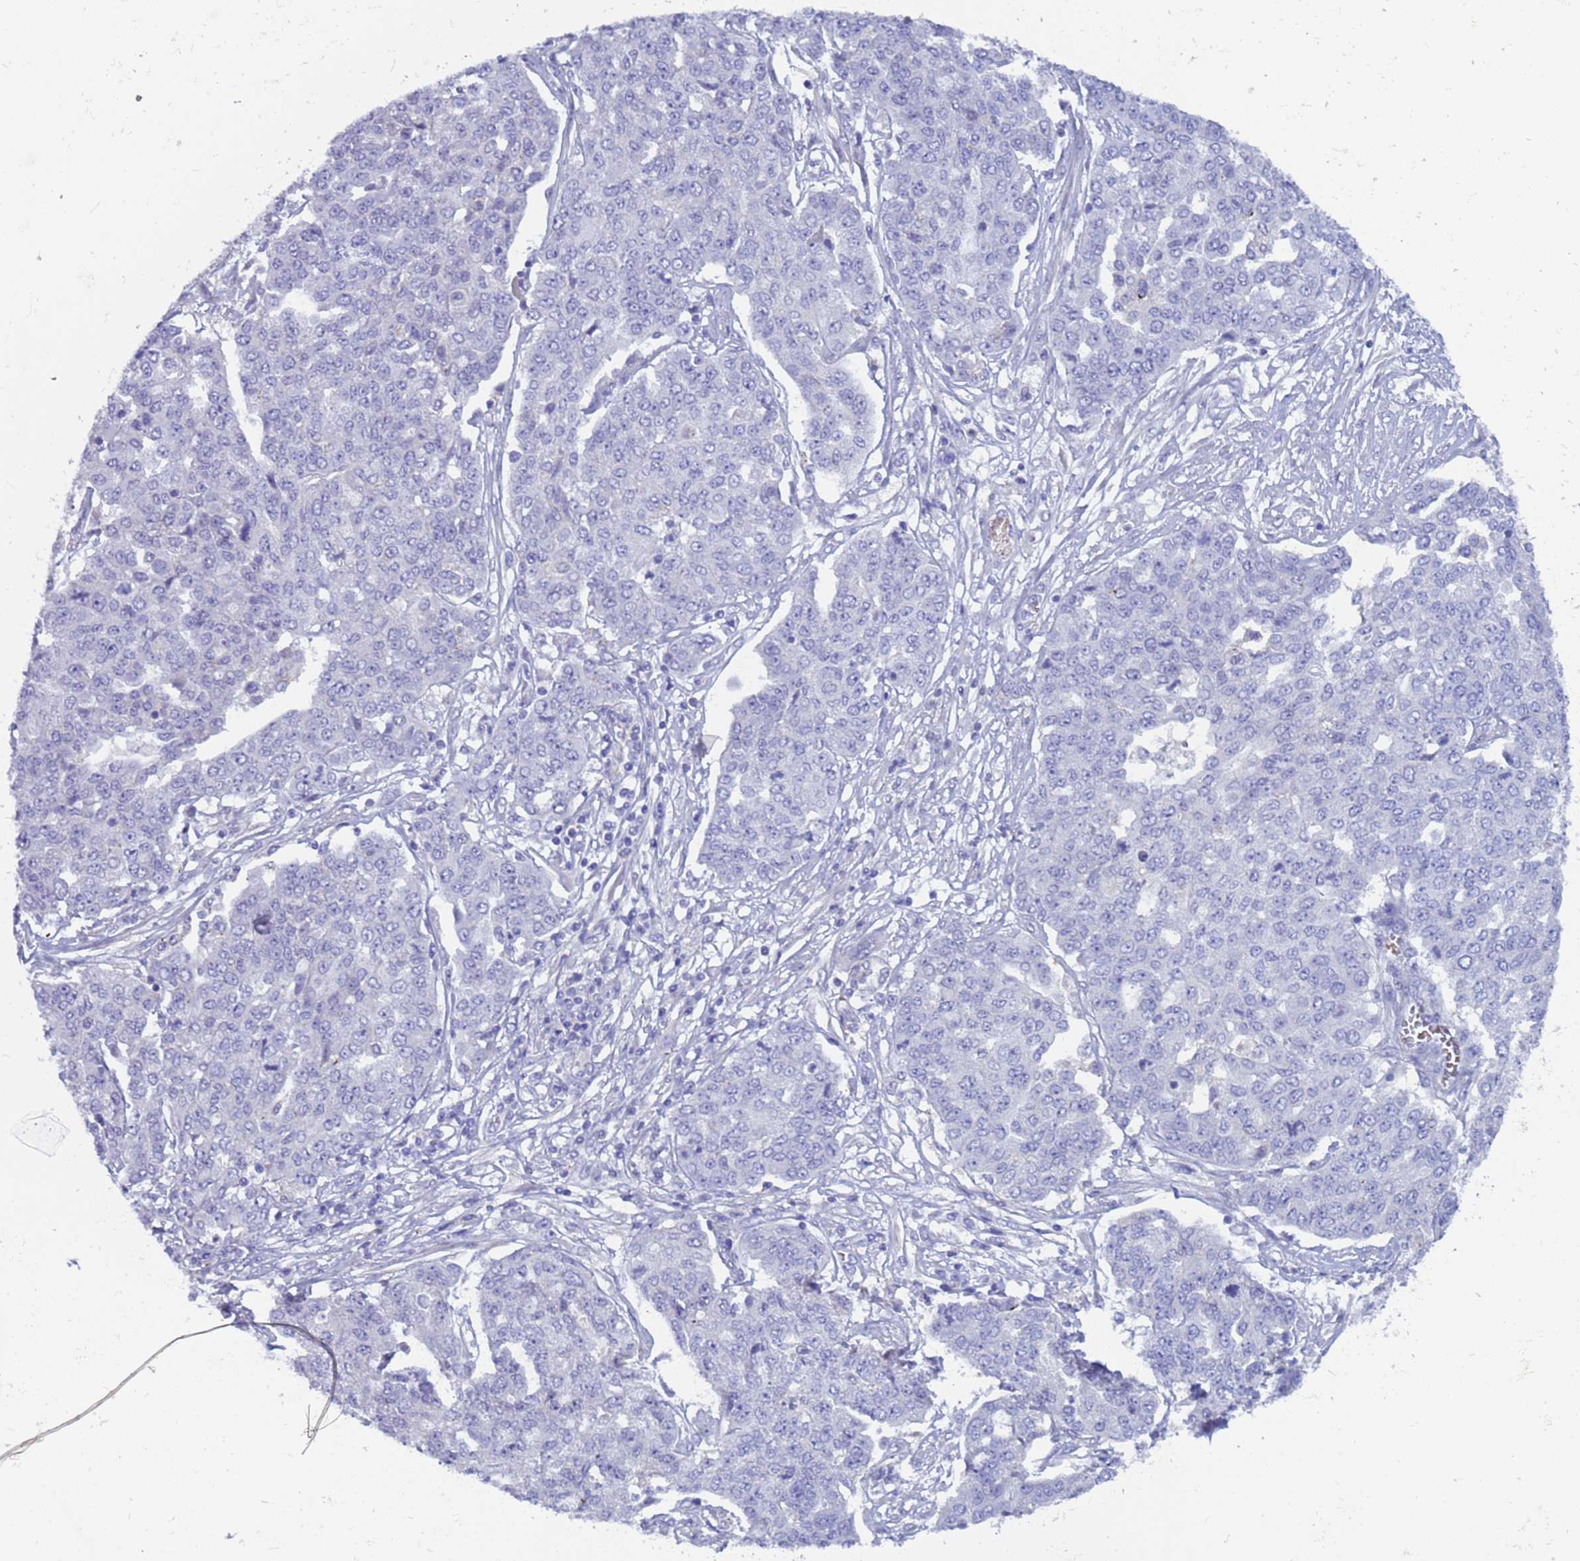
{"staining": {"intensity": "negative", "quantity": "none", "location": "none"}, "tissue": "ovarian cancer", "cell_type": "Tumor cells", "image_type": "cancer", "snomed": [{"axis": "morphology", "description": "Cystadenocarcinoma, serous, NOS"}, {"axis": "topography", "description": "Soft tissue"}, {"axis": "topography", "description": "Ovary"}], "caption": "An image of human ovarian serous cystadenocarcinoma is negative for staining in tumor cells.", "gene": "KBTBD3", "patient": {"sex": "female", "age": 57}}